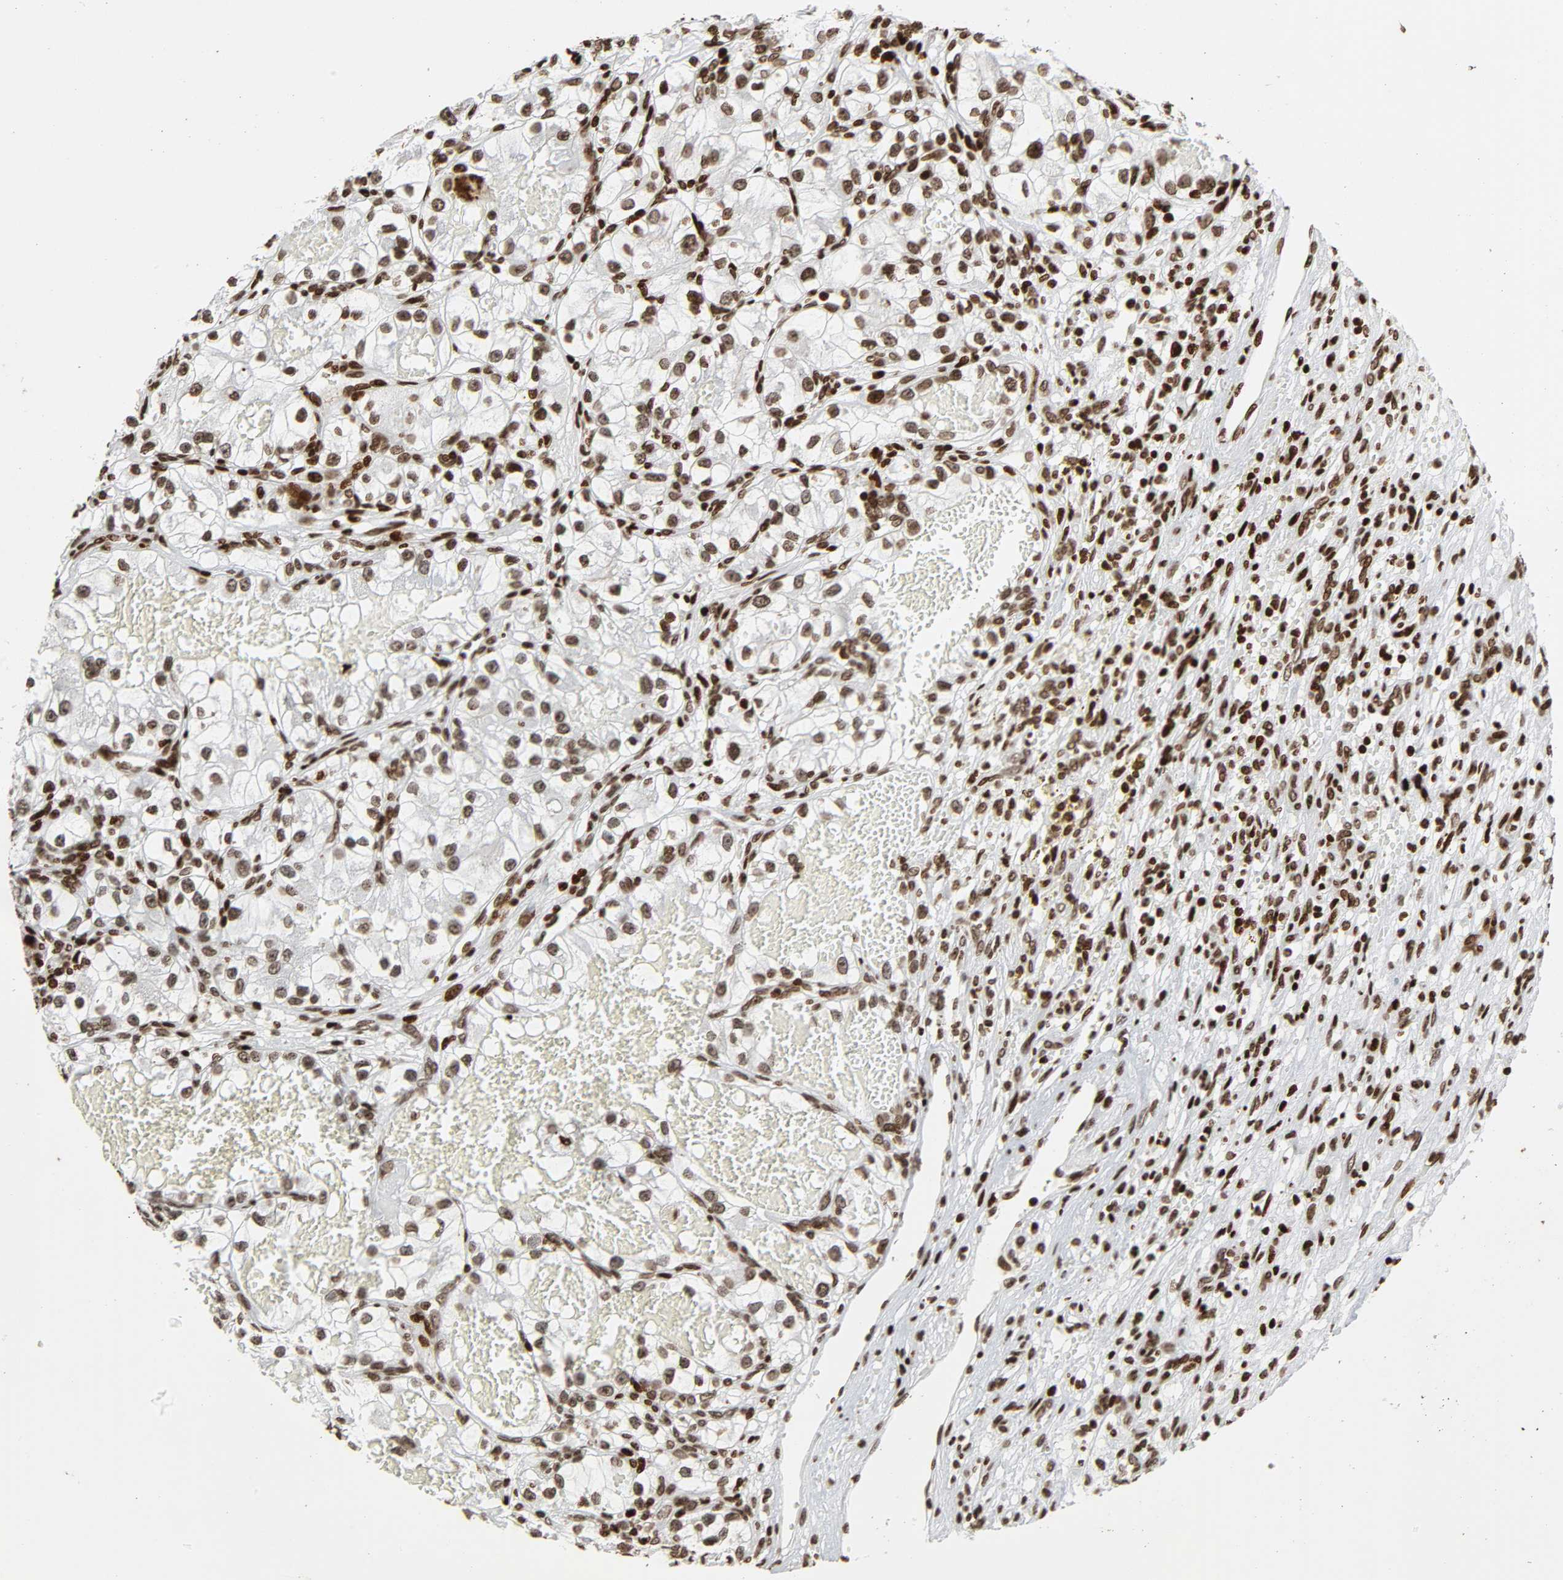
{"staining": {"intensity": "moderate", "quantity": ">75%", "location": "nuclear"}, "tissue": "renal cancer", "cell_type": "Tumor cells", "image_type": "cancer", "snomed": [{"axis": "morphology", "description": "Adenocarcinoma, NOS"}, {"axis": "topography", "description": "Kidney"}], "caption": "Immunohistochemical staining of human renal cancer (adenocarcinoma) demonstrates medium levels of moderate nuclear staining in approximately >75% of tumor cells.", "gene": "RXRA", "patient": {"sex": "female", "age": 57}}